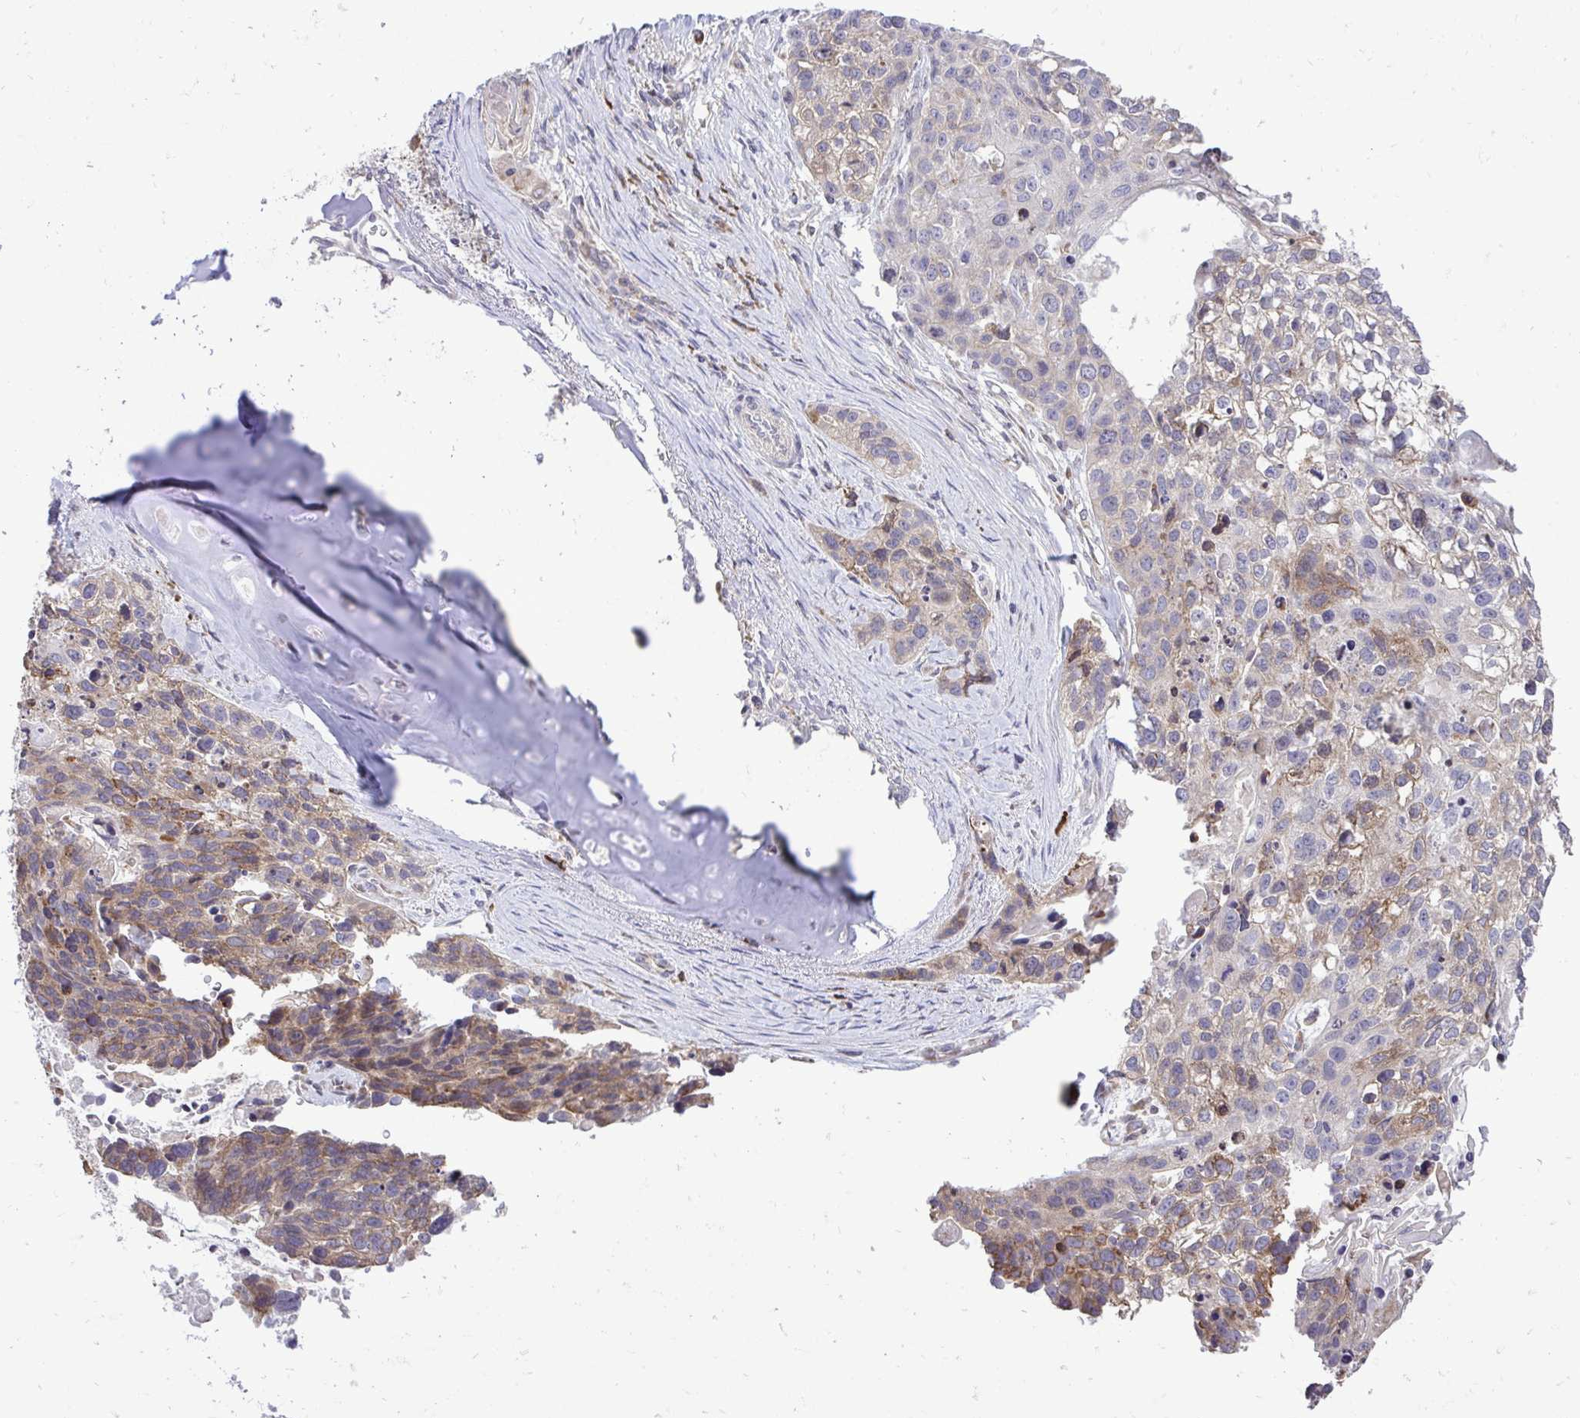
{"staining": {"intensity": "moderate", "quantity": "<25%", "location": "cytoplasmic/membranous"}, "tissue": "lung cancer", "cell_type": "Tumor cells", "image_type": "cancer", "snomed": [{"axis": "morphology", "description": "Squamous cell carcinoma, NOS"}, {"axis": "topography", "description": "Lung"}], "caption": "Brown immunohistochemical staining in squamous cell carcinoma (lung) displays moderate cytoplasmic/membranous expression in about <25% of tumor cells.", "gene": "METTL9", "patient": {"sex": "male", "age": 74}}